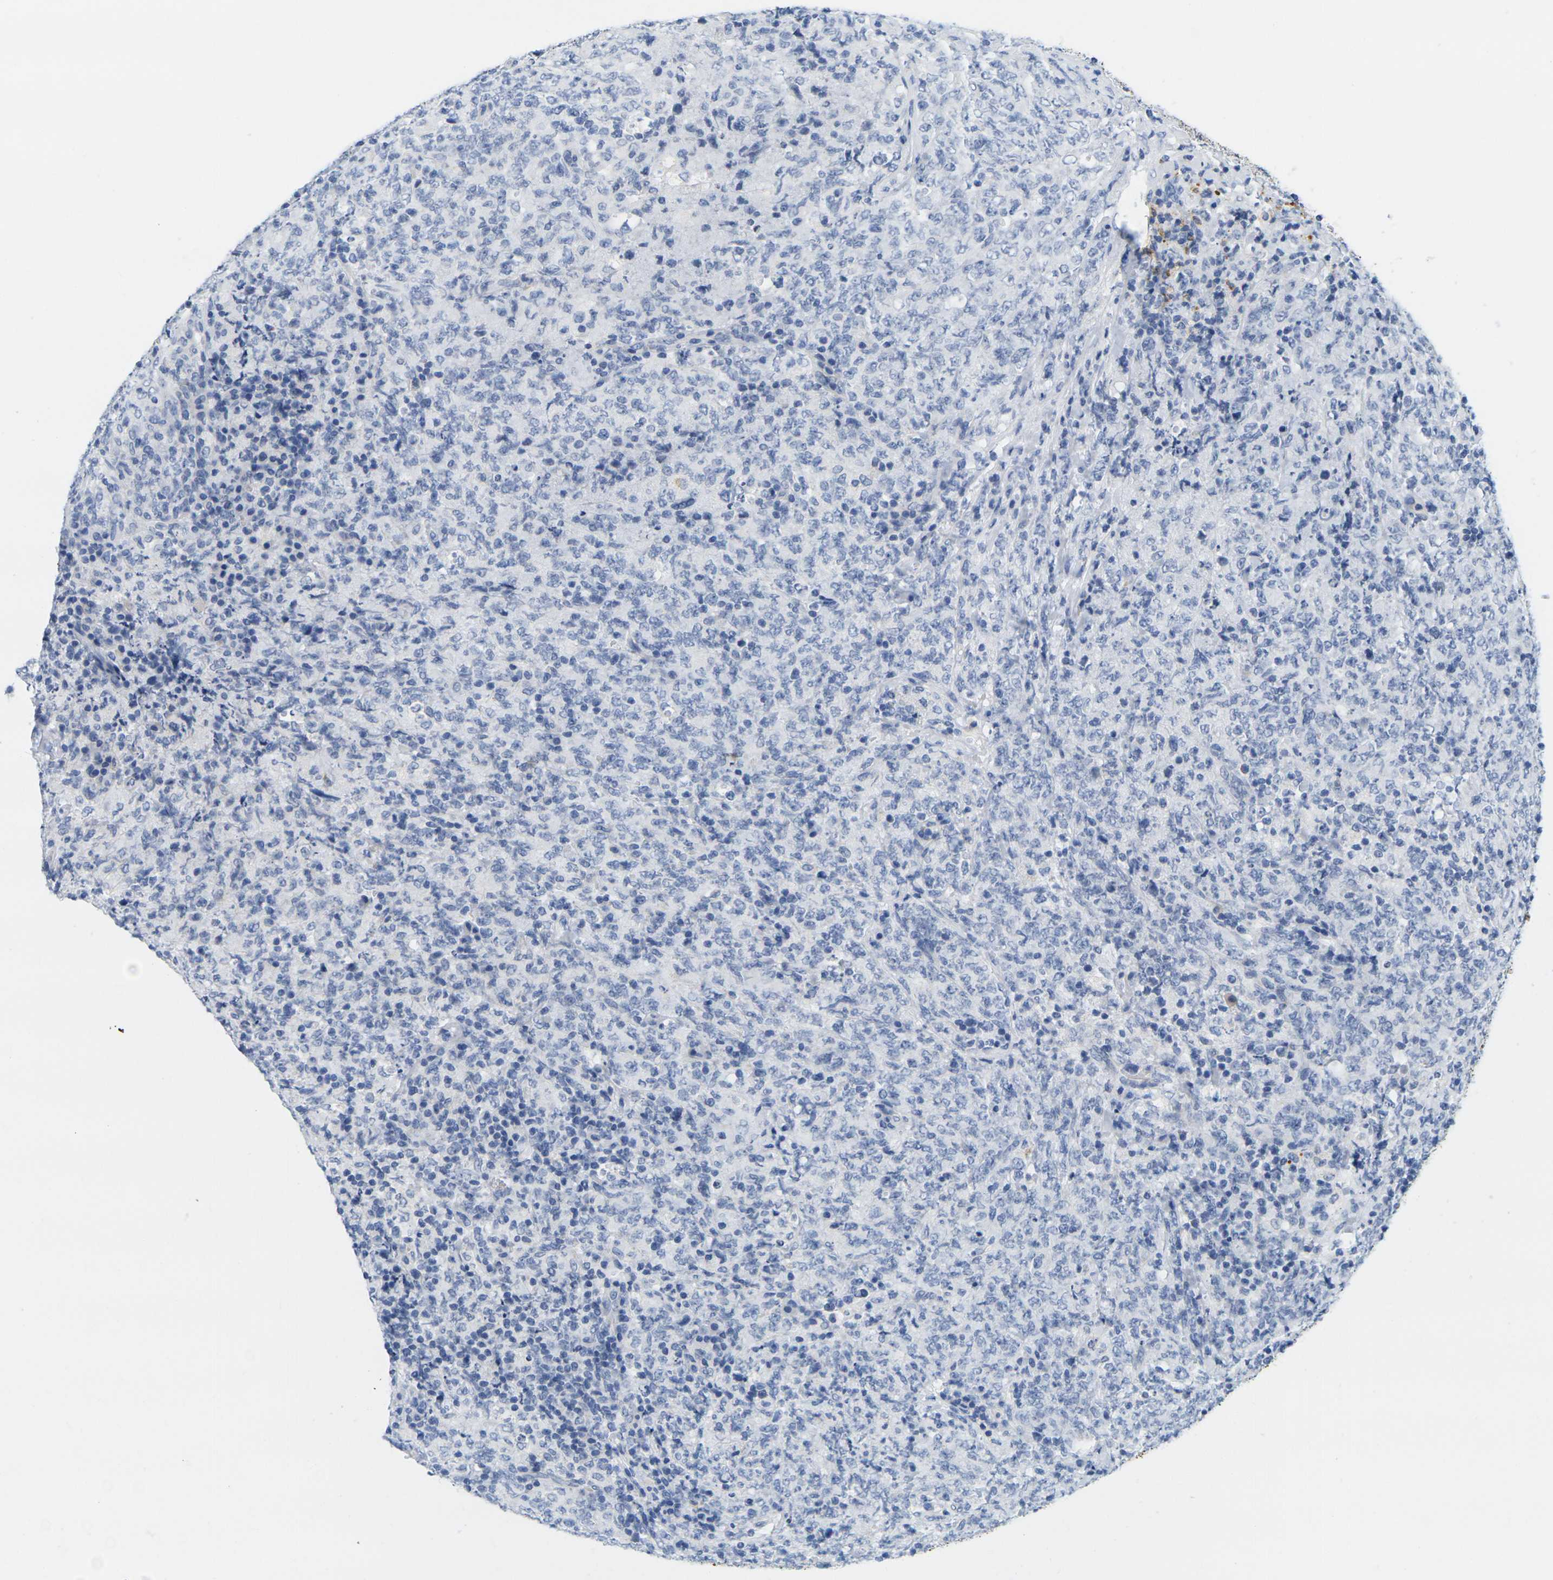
{"staining": {"intensity": "negative", "quantity": "none", "location": "none"}, "tissue": "lymphoma", "cell_type": "Tumor cells", "image_type": "cancer", "snomed": [{"axis": "morphology", "description": "Malignant lymphoma, non-Hodgkin's type, High grade"}, {"axis": "topography", "description": "Tonsil"}], "caption": "Malignant lymphoma, non-Hodgkin's type (high-grade) was stained to show a protein in brown. There is no significant positivity in tumor cells. (IHC, brightfield microscopy, high magnification).", "gene": "KLK5", "patient": {"sex": "female", "age": 36}}